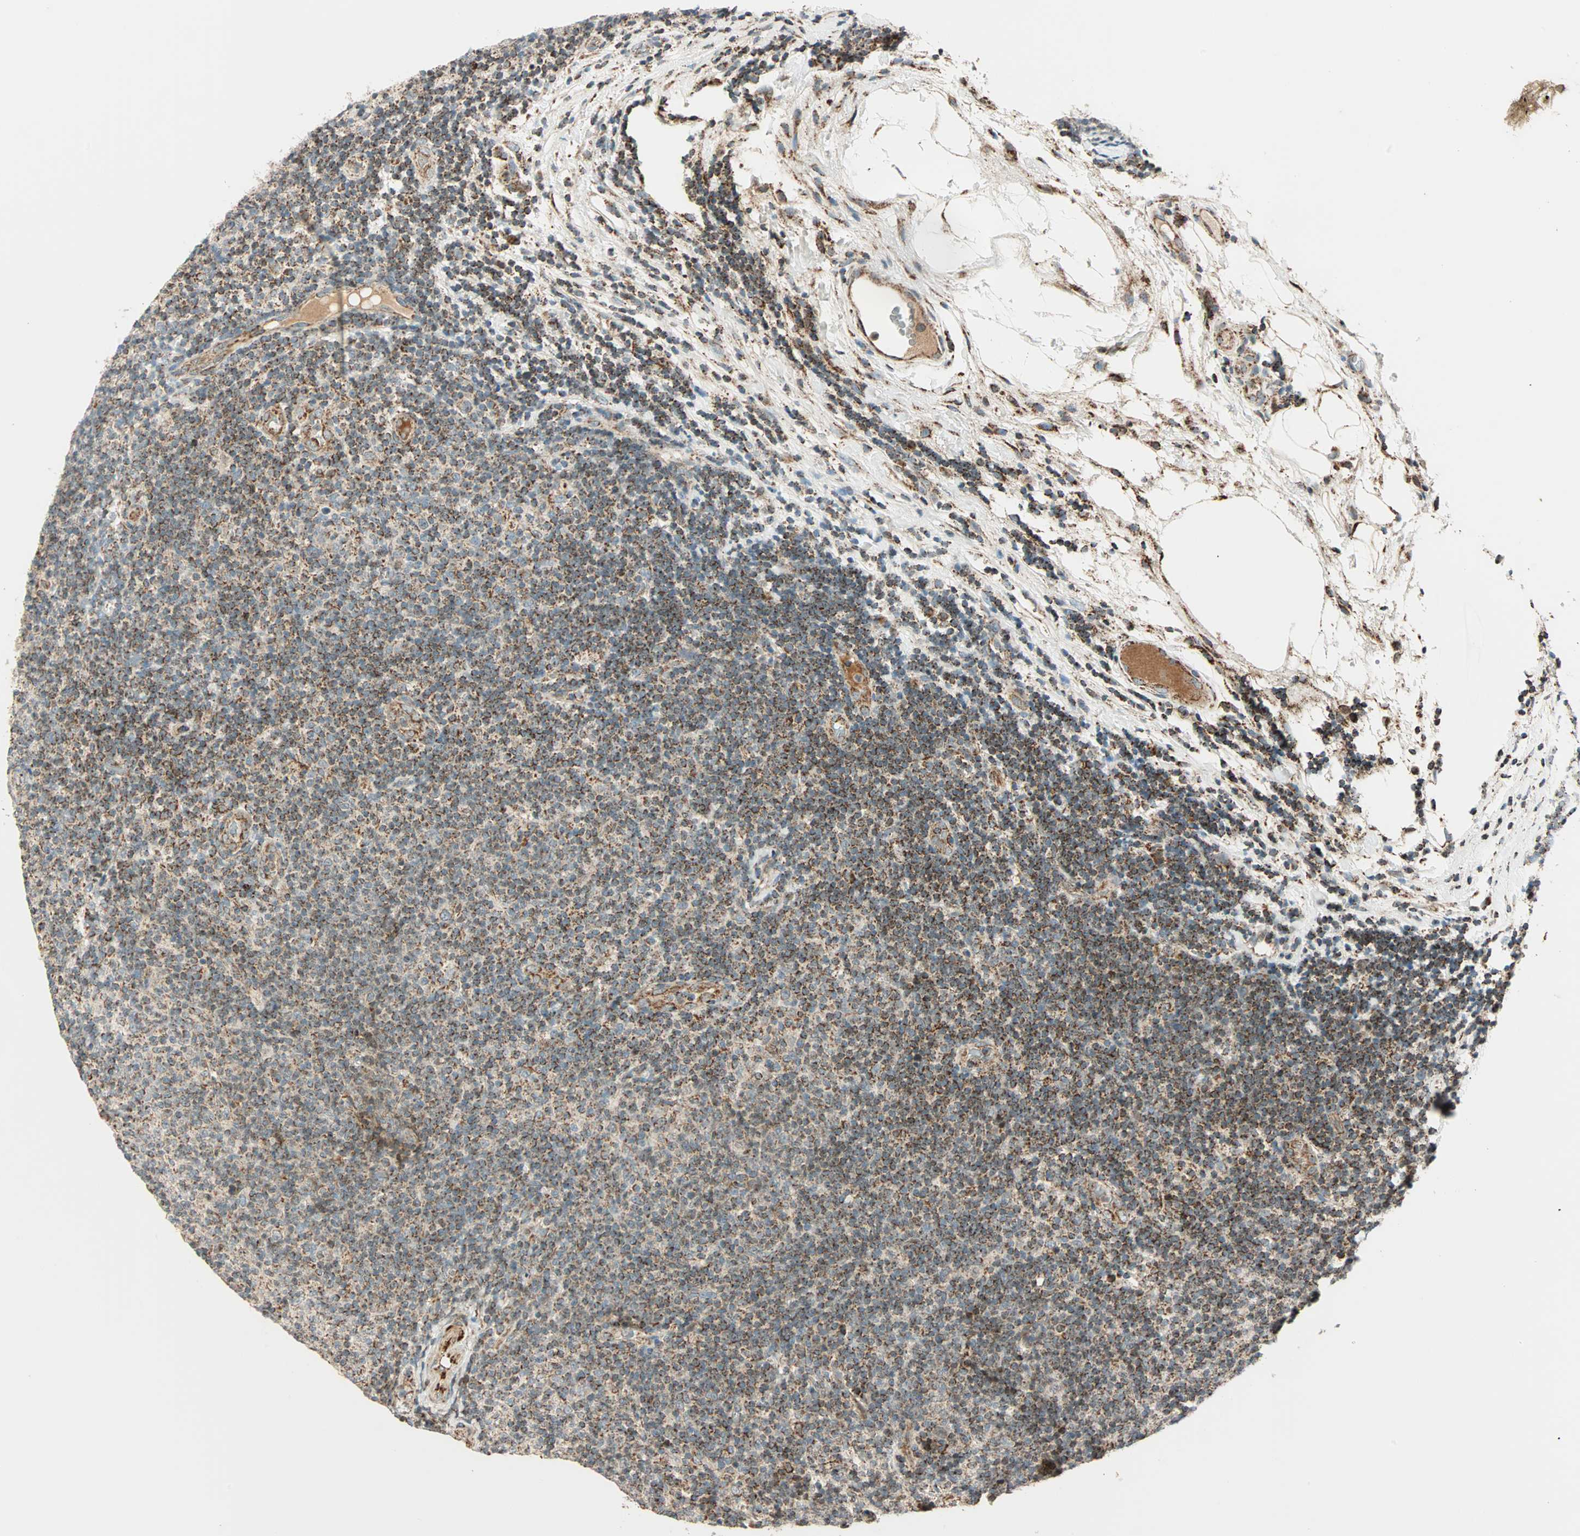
{"staining": {"intensity": "weak", "quantity": ">75%", "location": "cytoplasmic/membranous"}, "tissue": "lymphoma", "cell_type": "Tumor cells", "image_type": "cancer", "snomed": [{"axis": "morphology", "description": "Malignant lymphoma, non-Hodgkin's type, Low grade"}, {"axis": "topography", "description": "Lymph node"}], "caption": "Tumor cells exhibit low levels of weak cytoplasmic/membranous staining in approximately >75% of cells in human low-grade malignant lymphoma, non-Hodgkin's type.", "gene": "SPRY4", "patient": {"sex": "male", "age": 83}}